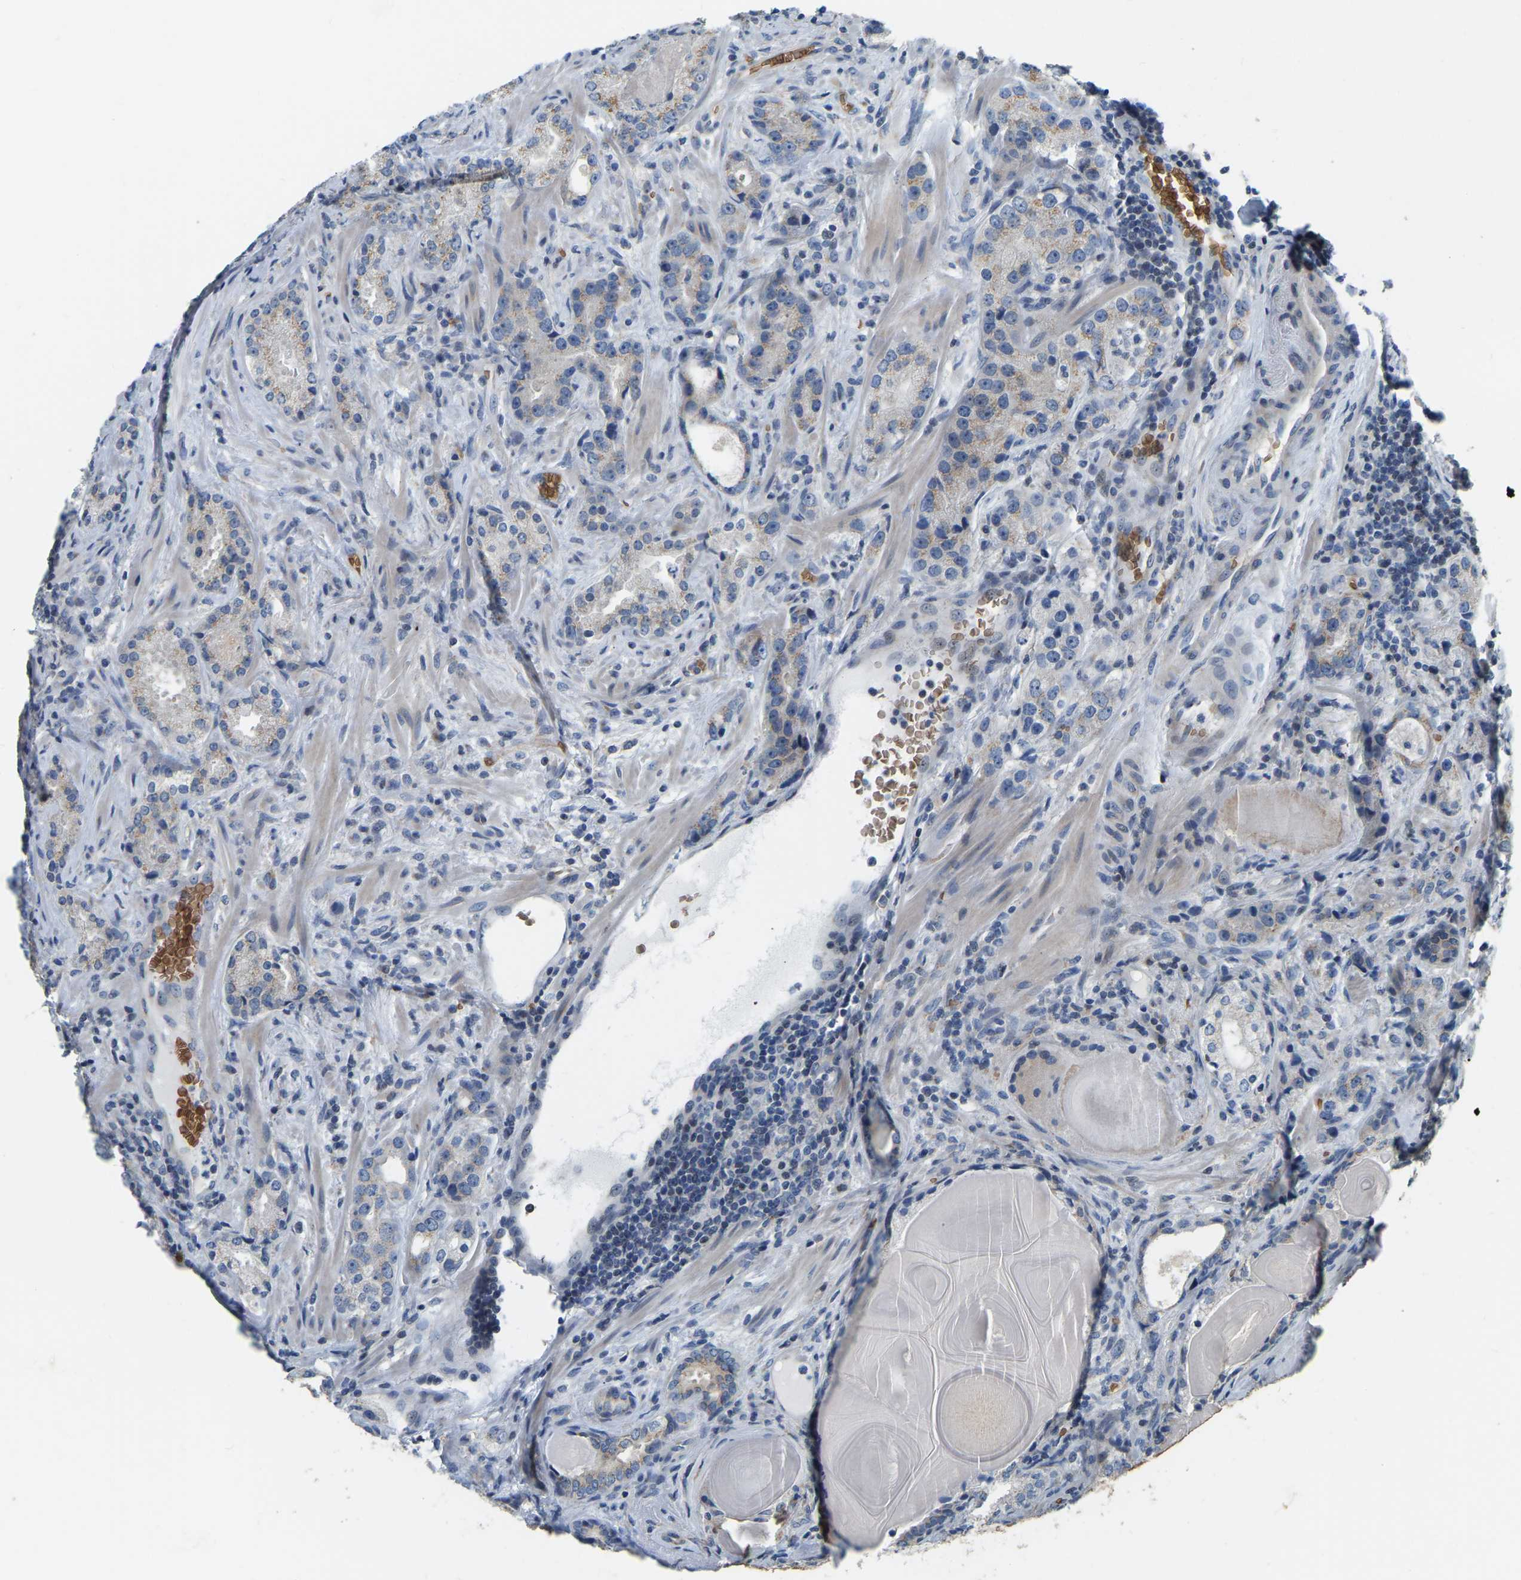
{"staining": {"intensity": "weak", "quantity": "25%-75%", "location": "cytoplasmic/membranous"}, "tissue": "prostate cancer", "cell_type": "Tumor cells", "image_type": "cancer", "snomed": [{"axis": "morphology", "description": "Adenocarcinoma, High grade"}, {"axis": "topography", "description": "Prostate"}], "caption": "A photomicrograph of prostate cancer stained for a protein reveals weak cytoplasmic/membranous brown staining in tumor cells.", "gene": "CFAP298", "patient": {"sex": "male", "age": 63}}